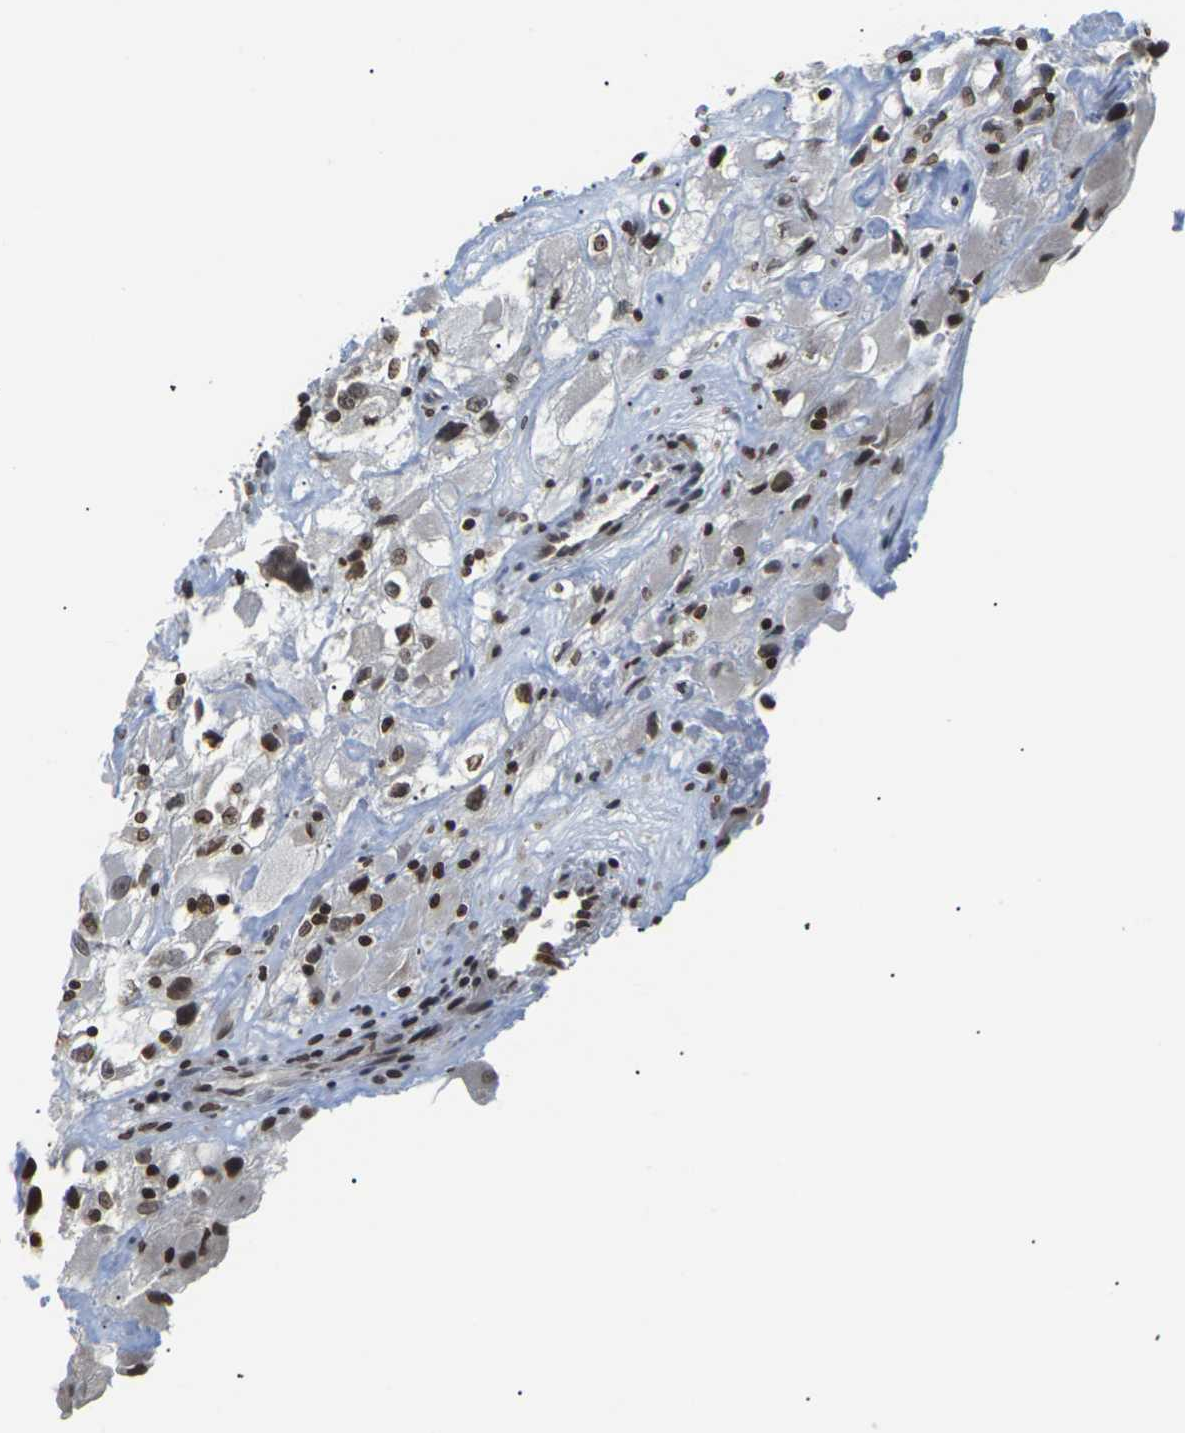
{"staining": {"intensity": "moderate", "quantity": ">75%", "location": "nuclear"}, "tissue": "renal cancer", "cell_type": "Tumor cells", "image_type": "cancer", "snomed": [{"axis": "morphology", "description": "Adenocarcinoma, NOS"}, {"axis": "topography", "description": "Kidney"}], "caption": "Renal cancer (adenocarcinoma) stained with DAB immunohistochemistry displays medium levels of moderate nuclear staining in about >75% of tumor cells.", "gene": "ETV5", "patient": {"sex": "female", "age": 52}}